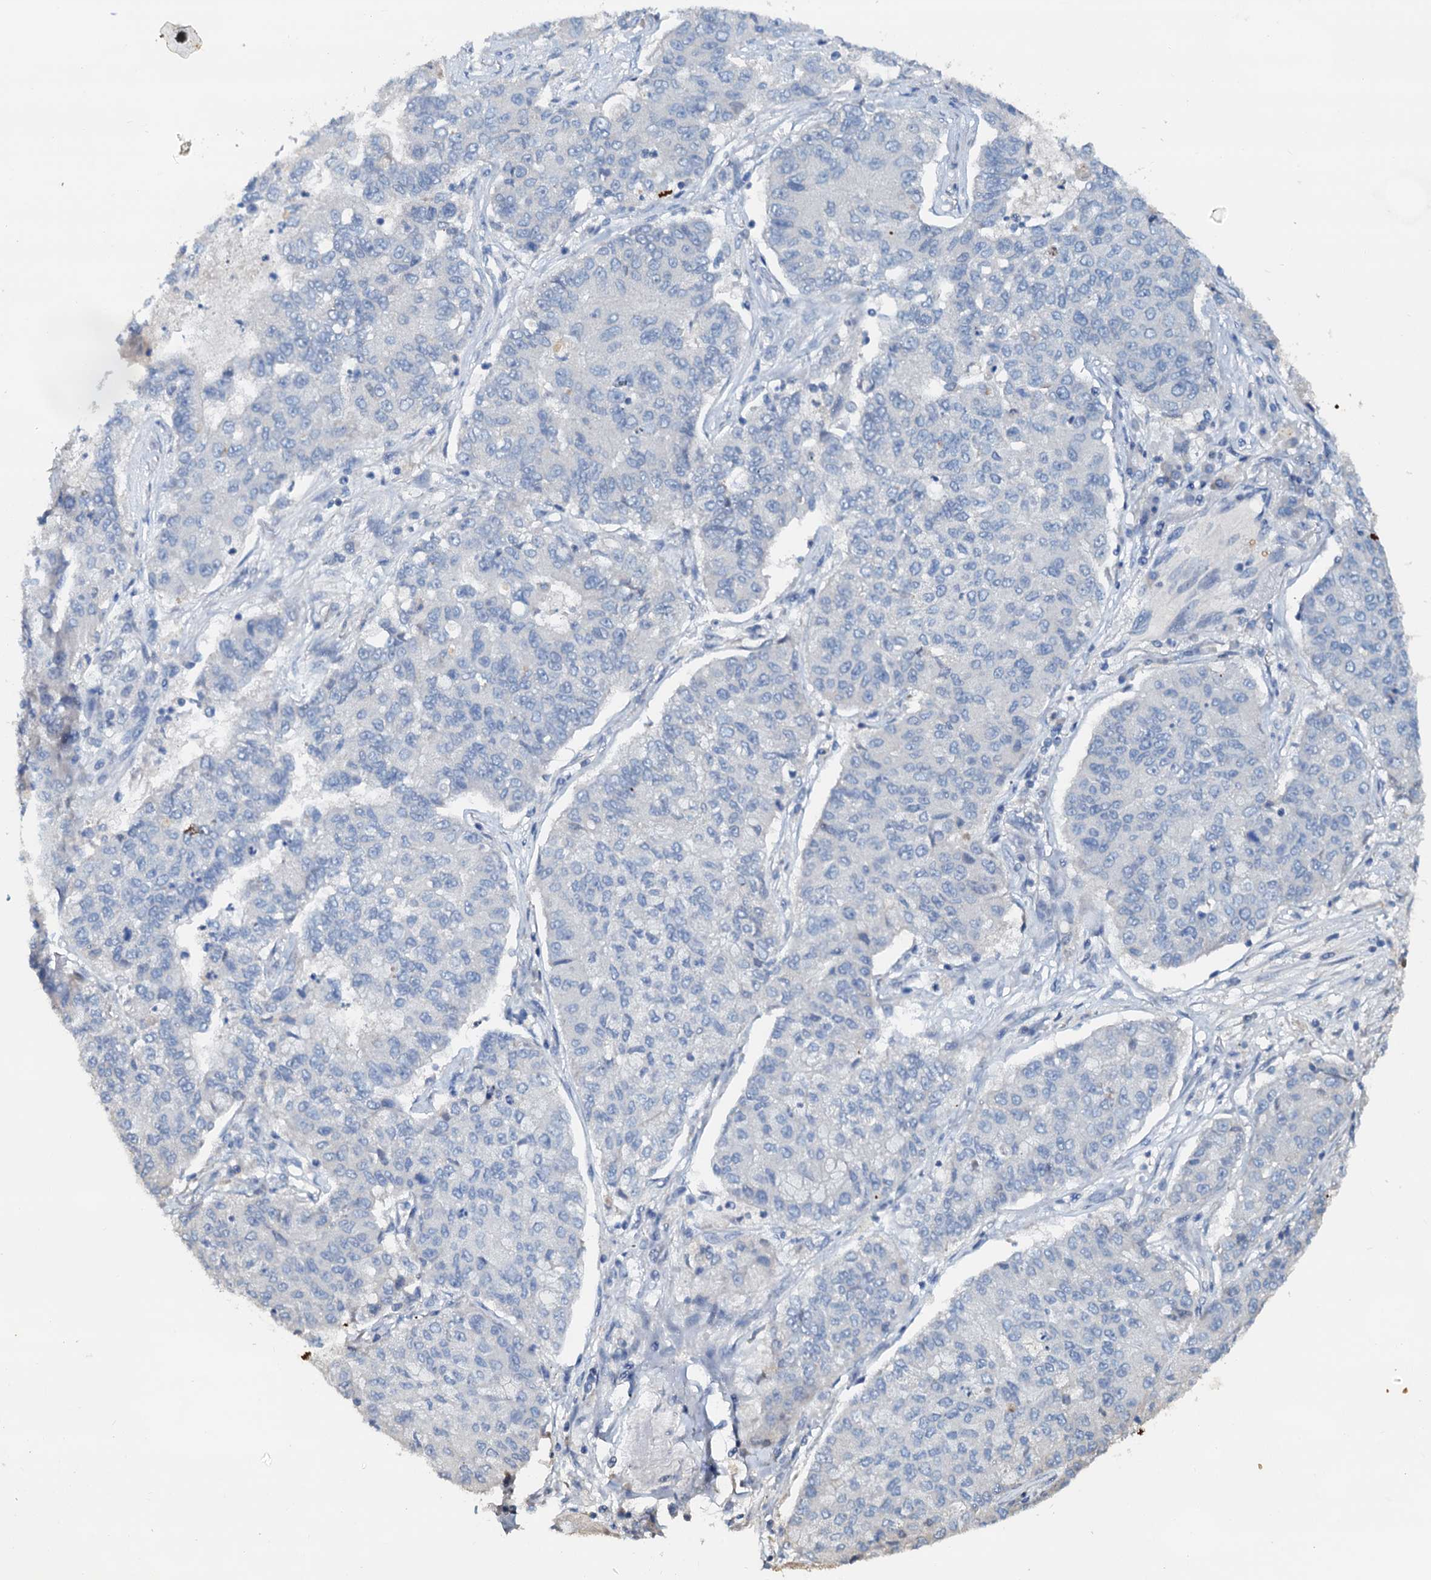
{"staining": {"intensity": "negative", "quantity": "none", "location": "none"}, "tissue": "lung cancer", "cell_type": "Tumor cells", "image_type": "cancer", "snomed": [{"axis": "morphology", "description": "Squamous cell carcinoma, NOS"}, {"axis": "topography", "description": "Lung"}], "caption": "The micrograph shows no significant staining in tumor cells of squamous cell carcinoma (lung).", "gene": "PTGES3", "patient": {"sex": "male", "age": 74}}